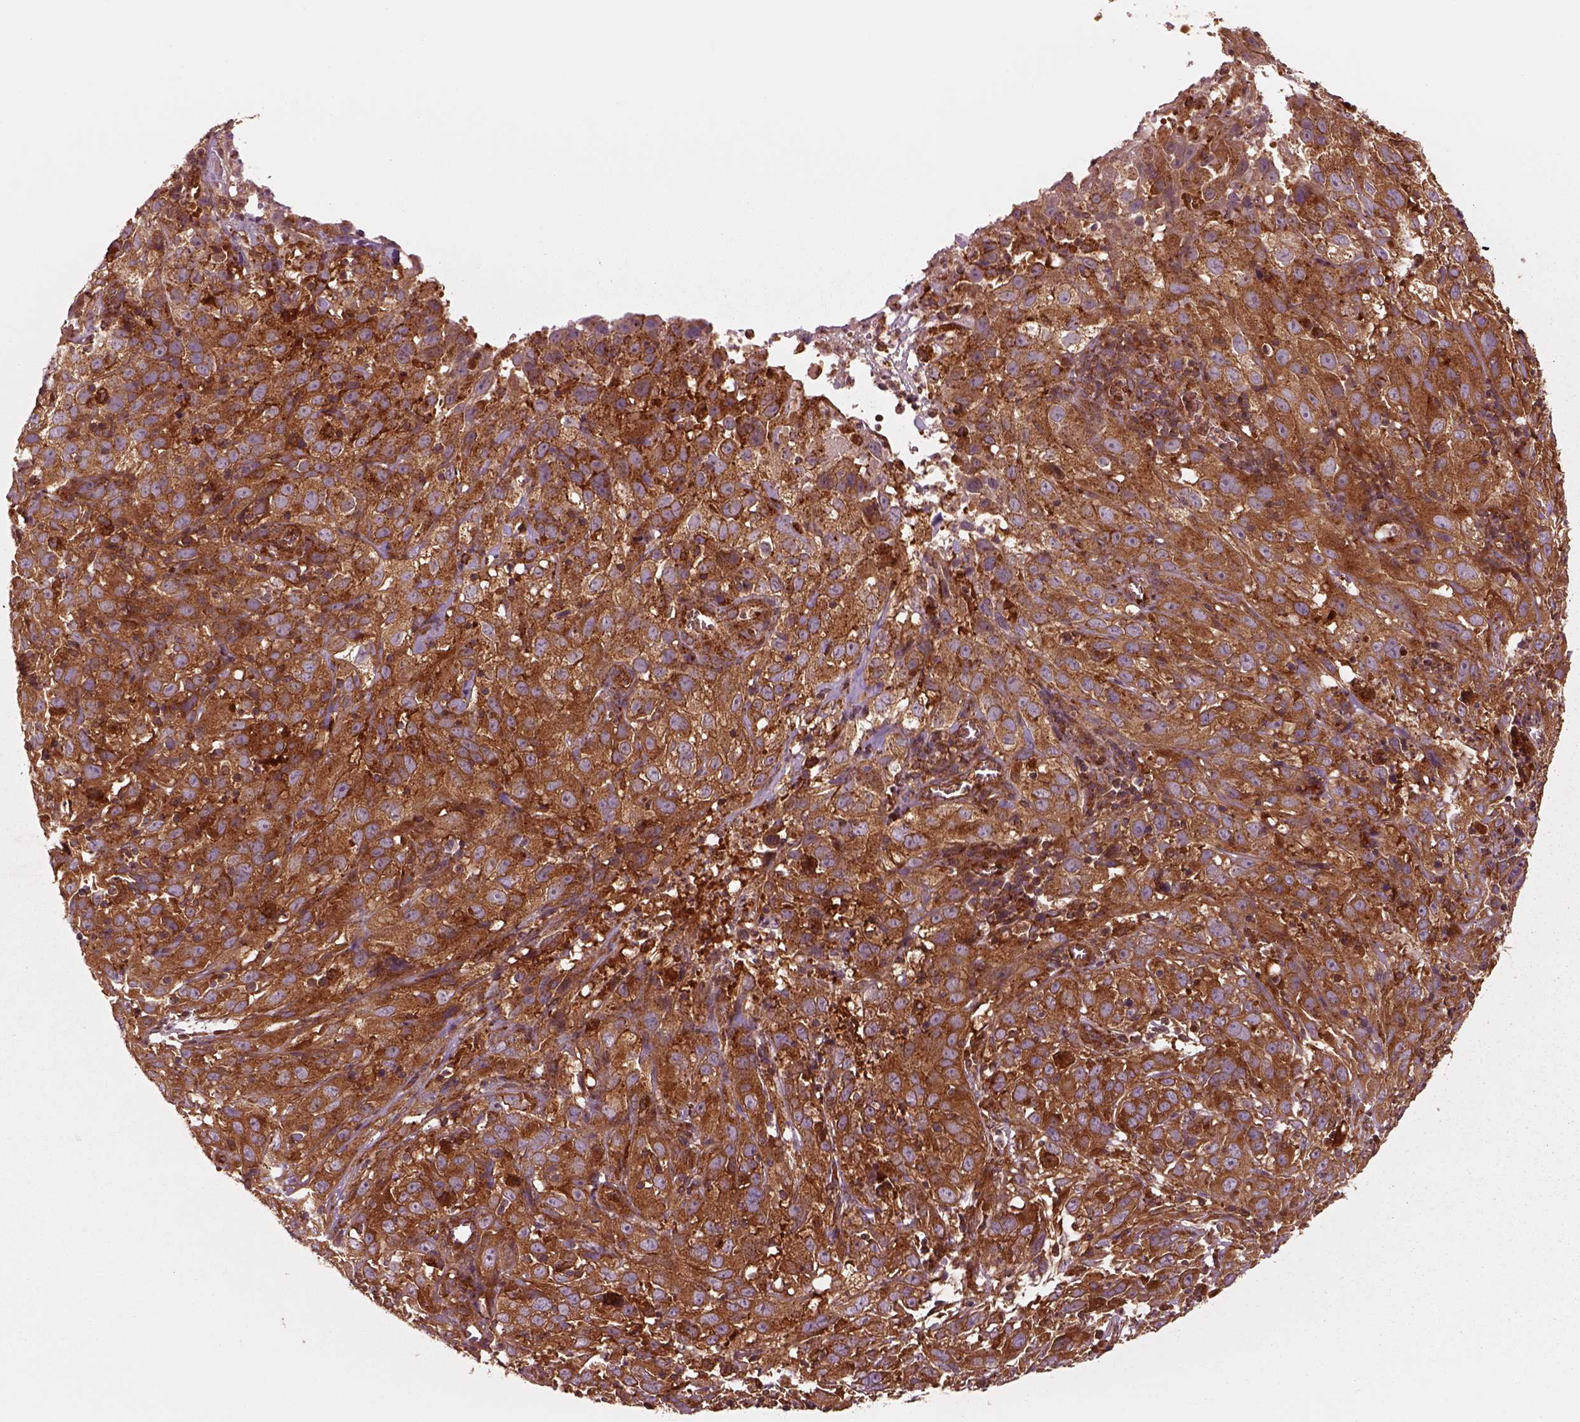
{"staining": {"intensity": "strong", "quantity": ">75%", "location": "cytoplasmic/membranous"}, "tissue": "cervical cancer", "cell_type": "Tumor cells", "image_type": "cancer", "snomed": [{"axis": "morphology", "description": "Squamous cell carcinoma, NOS"}, {"axis": "topography", "description": "Cervix"}], "caption": "Tumor cells exhibit strong cytoplasmic/membranous expression in about >75% of cells in squamous cell carcinoma (cervical). (Stains: DAB in brown, nuclei in blue, Microscopy: brightfield microscopy at high magnification).", "gene": "WASHC2A", "patient": {"sex": "female", "age": 32}}